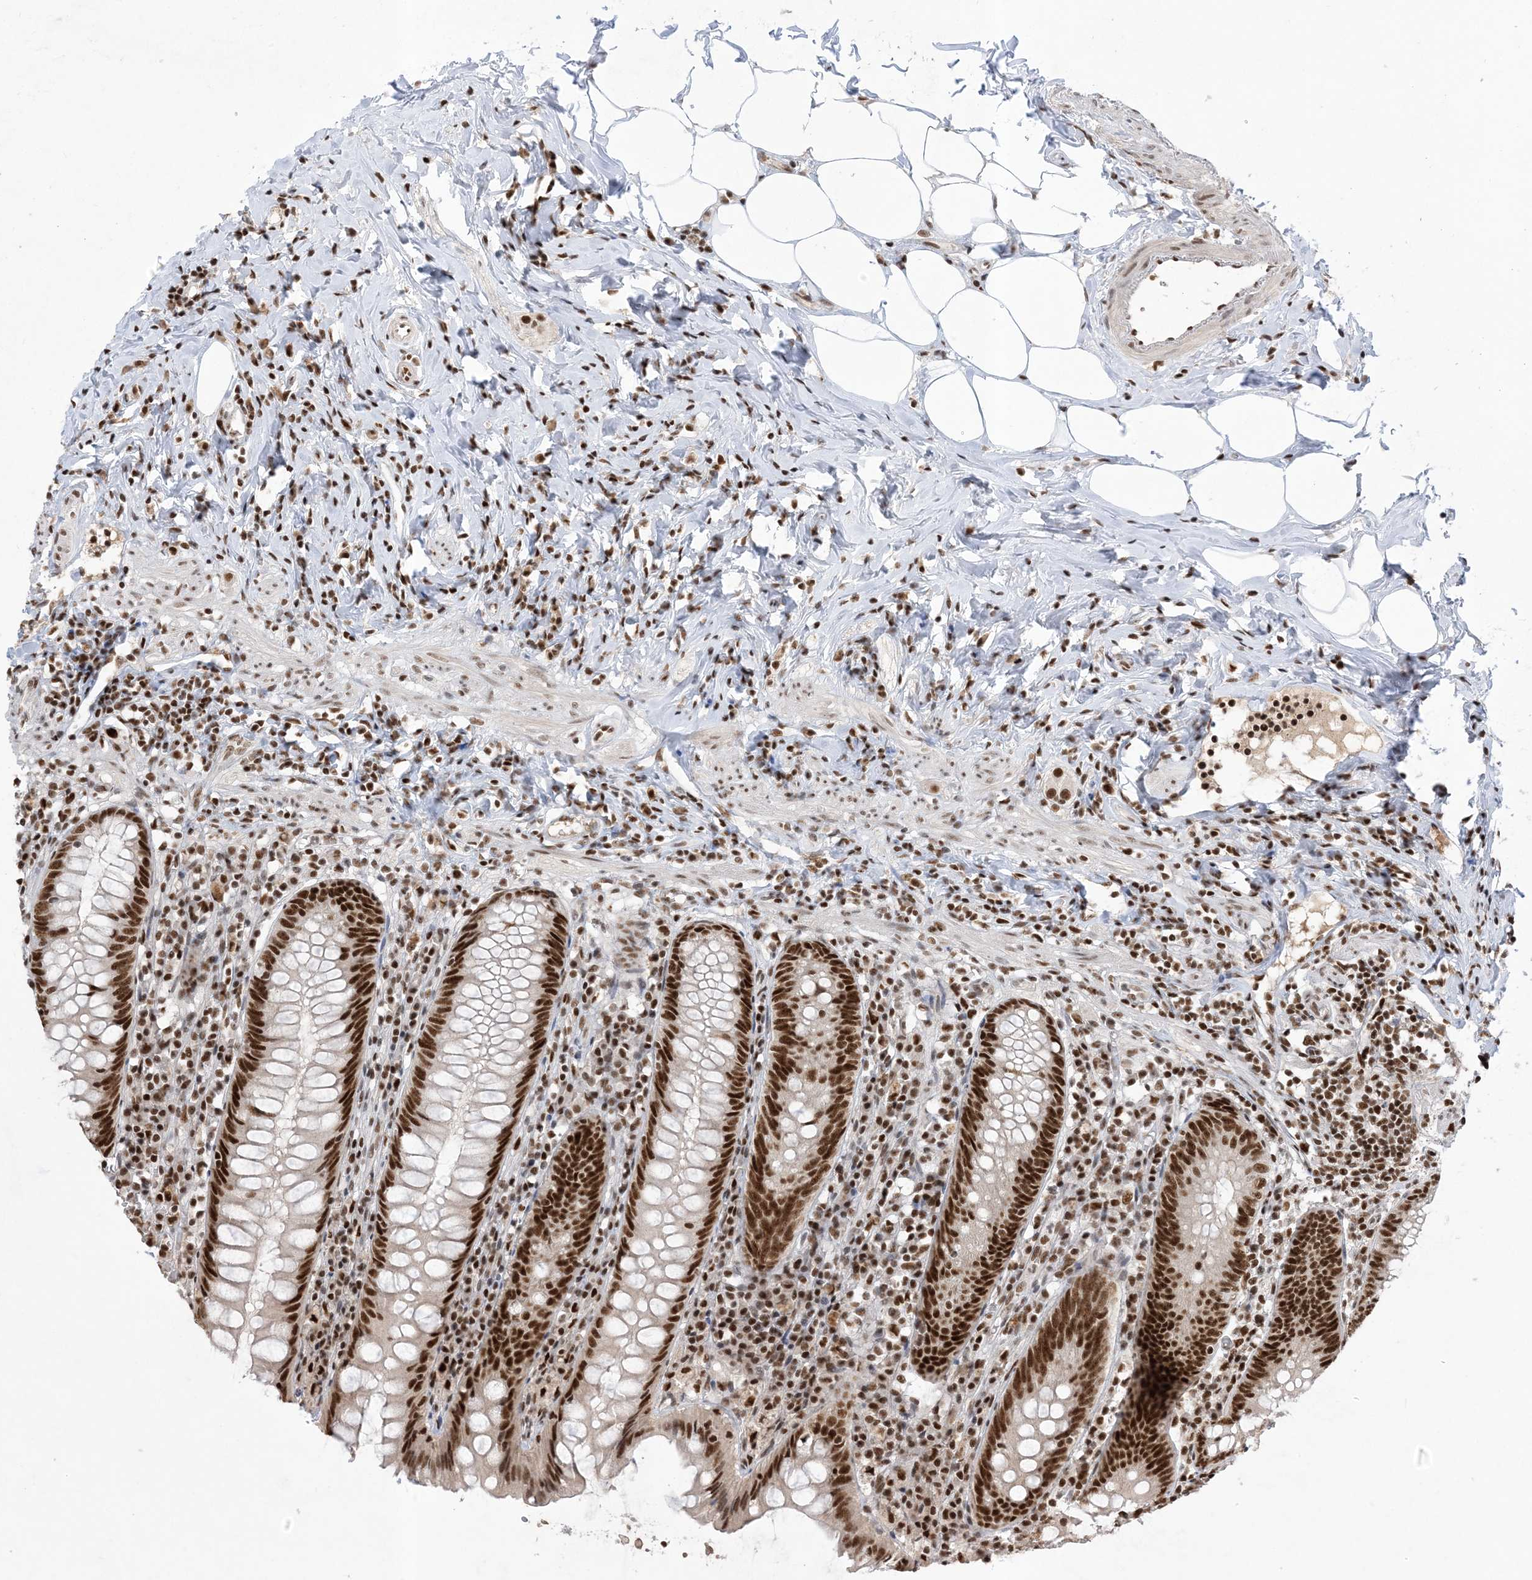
{"staining": {"intensity": "strong", "quantity": ">75%", "location": "nuclear"}, "tissue": "appendix", "cell_type": "Glandular cells", "image_type": "normal", "snomed": [{"axis": "morphology", "description": "Normal tissue, NOS"}, {"axis": "topography", "description": "Appendix"}], "caption": "Strong nuclear staining for a protein is seen in about >75% of glandular cells of normal appendix using IHC.", "gene": "PPIL2", "patient": {"sex": "female", "age": 54}}